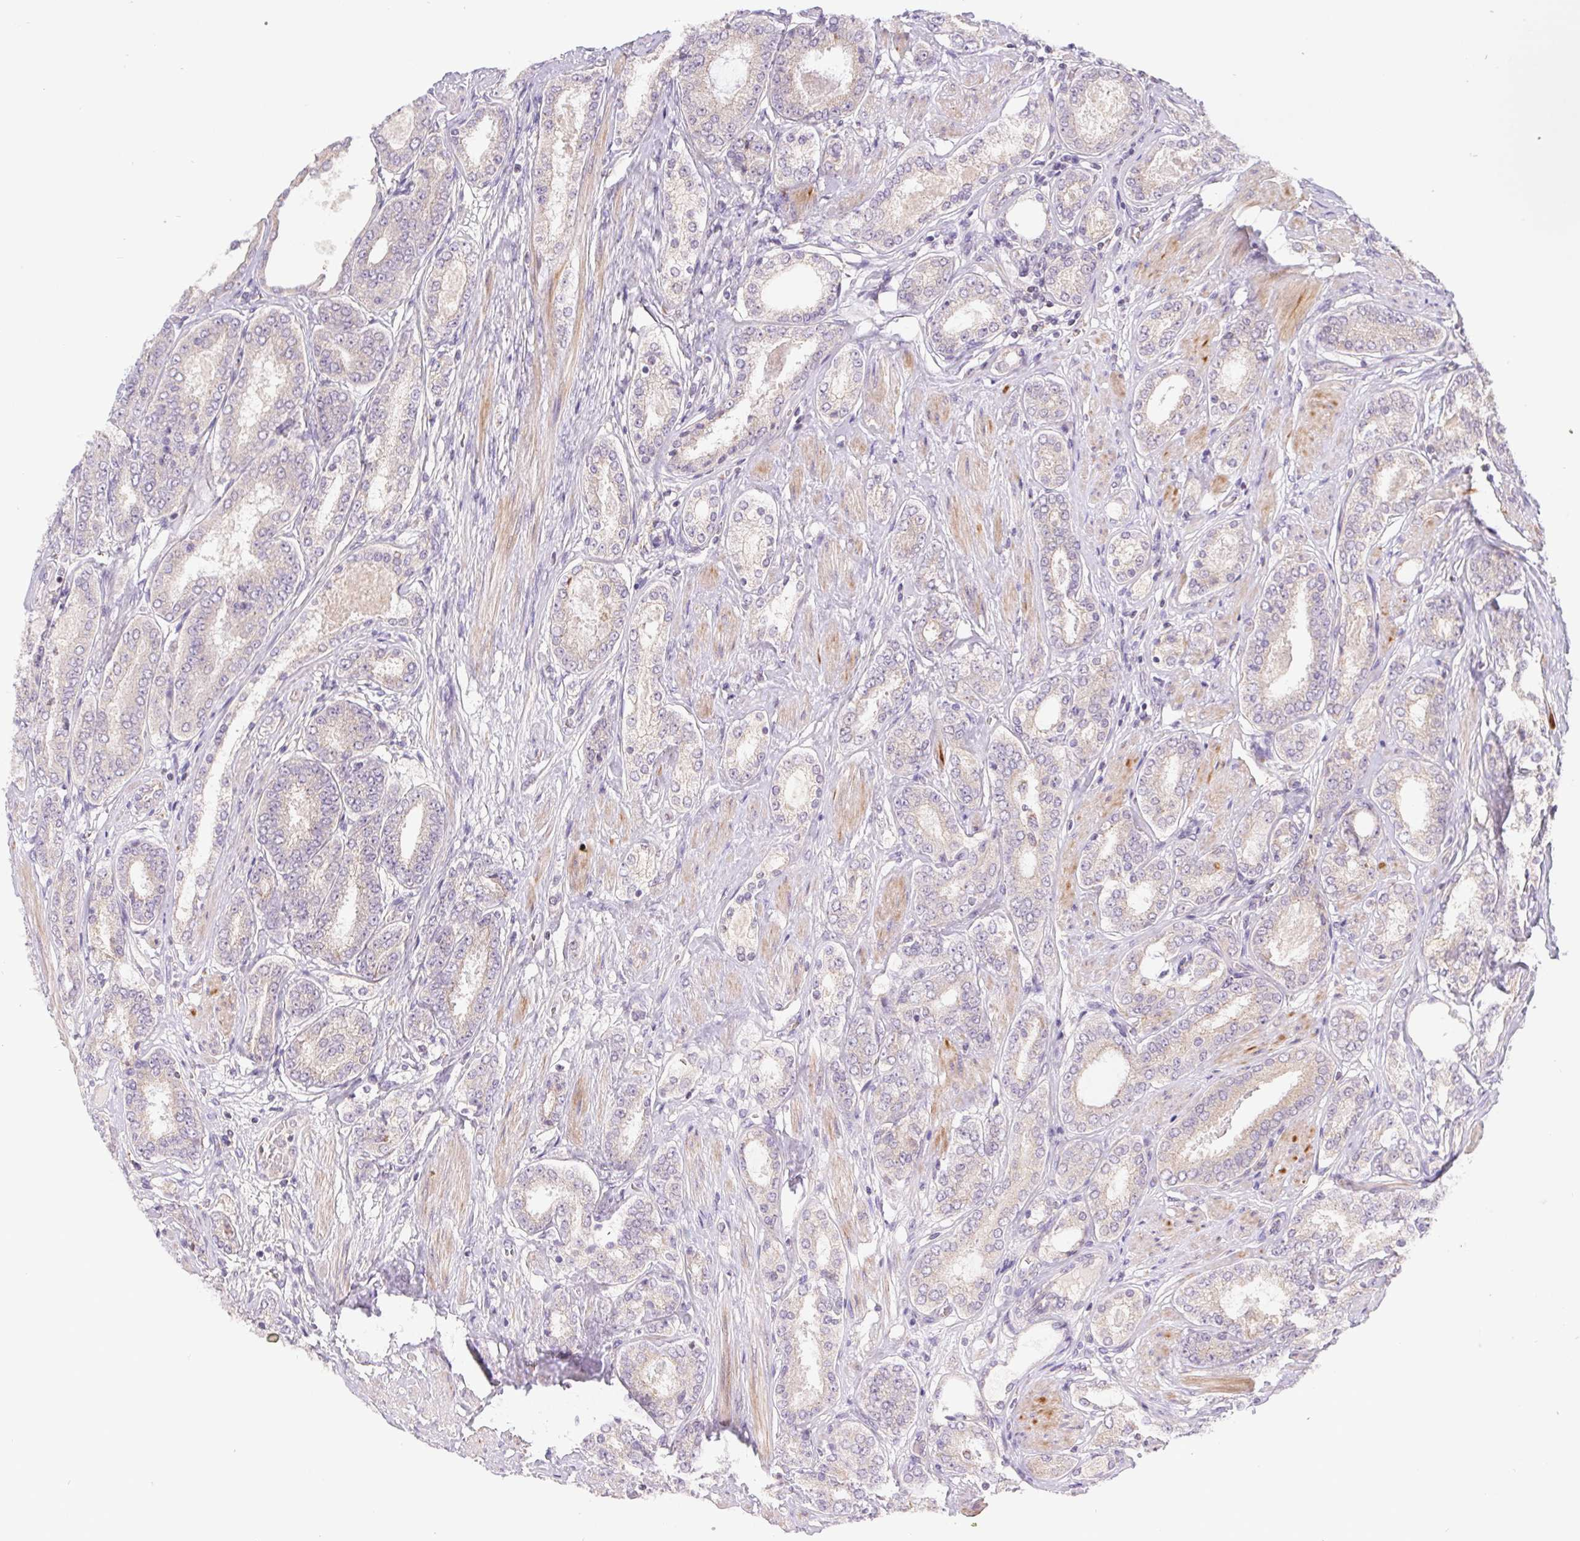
{"staining": {"intensity": "weak", "quantity": "25%-75%", "location": "cytoplasmic/membranous"}, "tissue": "prostate cancer", "cell_type": "Tumor cells", "image_type": "cancer", "snomed": [{"axis": "morphology", "description": "Adenocarcinoma, High grade"}, {"axis": "topography", "description": "Prostate"}], "caption": "Immunohistochemical staining of human high-grade adenocarcinoma (prostate) displays low levels of weak cytoplasmic/membranous protein expression in about 25%-75% of tumor cells.", "gene": "EMC6", "patient": {"sex": "male", "age": 63}}